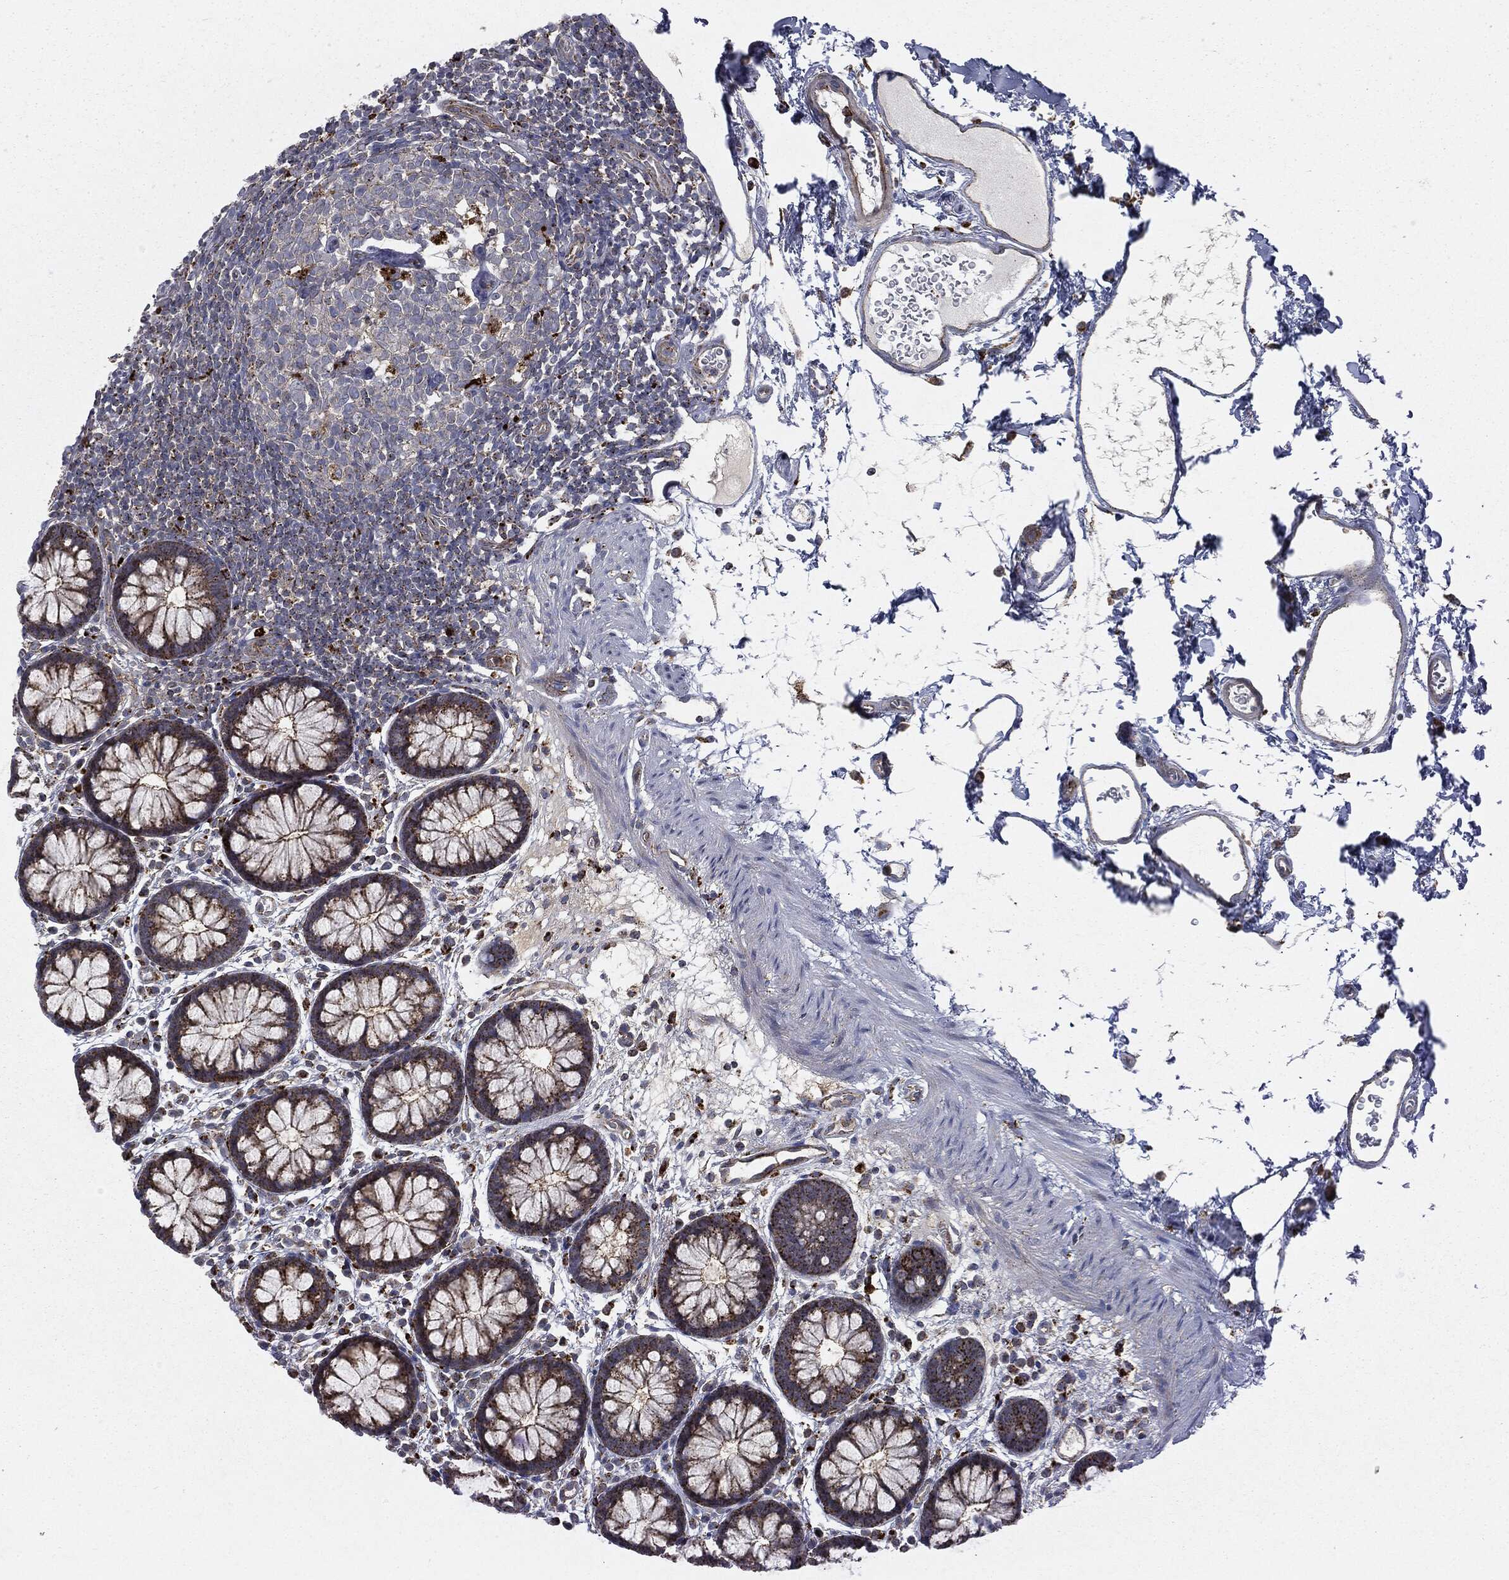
{"staining": {"intensity": "moderate", "quantity": "25%-75%", "location": "cytoplasmic/membranous"}, "tissue": "colon", "cell_type": "Endothelial cells", "image_type": "normal", "snomed": [{"axis": "morphology", "description": "Normal tissue, NOS"}, {"axis": "topography", "description": "Colon"}], "caption": "An image of human colon stained for a protein demonstrates moderate cytoplasmic/membranous brown staining in endothelial cells.", "gene": "CTSA", "patient": {"sex": "male", "age": 76}}